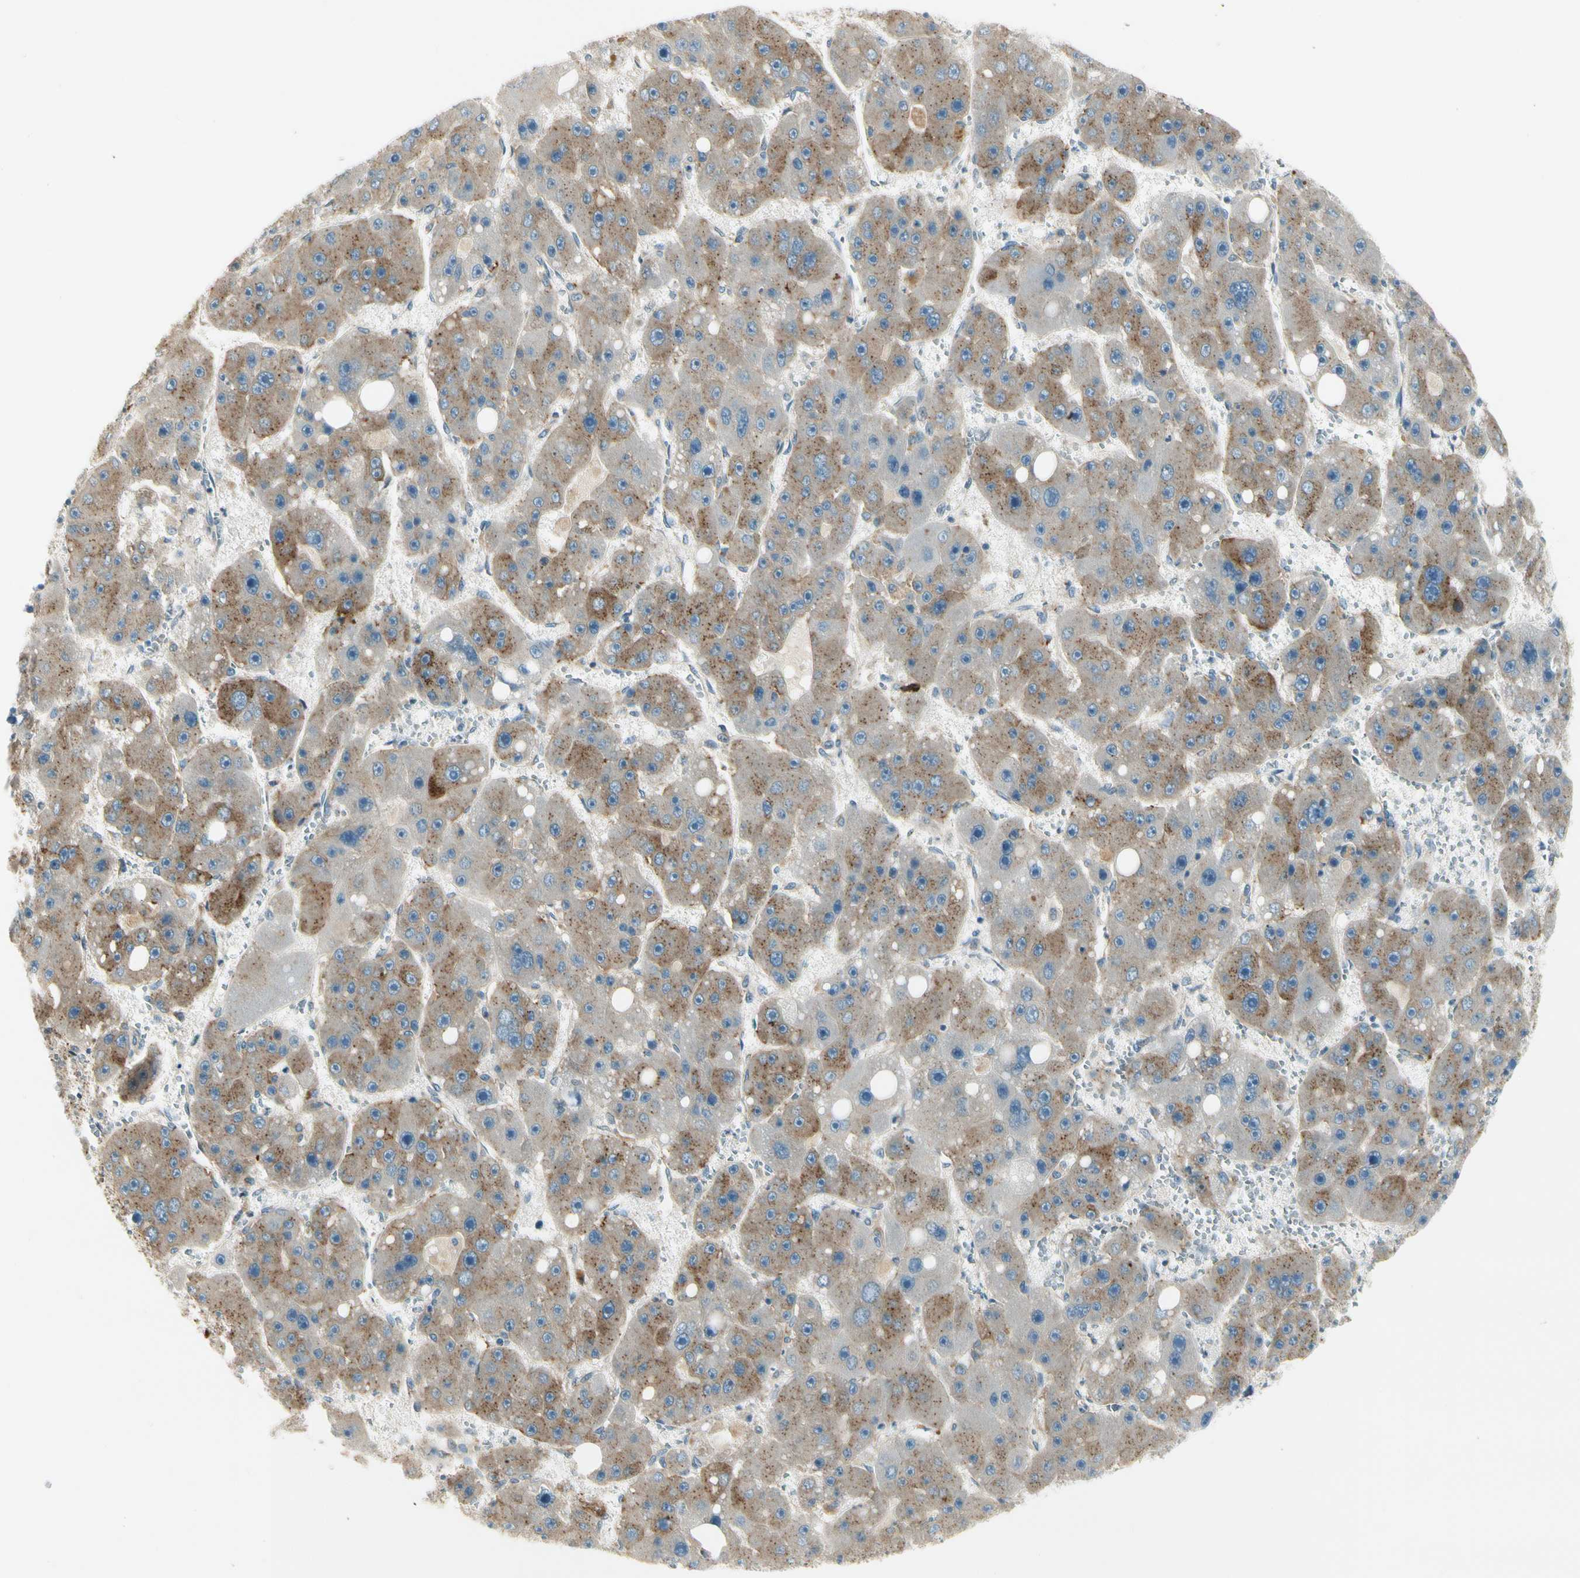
{"staining": {"intensity": "moderate", "quantity": "25%-75%", "location": "cytoplasmic/membranous"}, "tissue": "liver cancer", "cell_type": "Tumor cells", "image_type": "cancer", "snomed": [{"axis": "morphology", "description": "Carcinoma, Hepatocellular, NOS"}, {"axis": "topography", "description": "Liver"}], "caption": "Protein expression analysis of human hepatocellular carcinoma (liver) reveals moderate cytoplasmic/membranous positivity in about 25%-75% of tumor cells. The protein is shown in brown color, while the nuclei are stained blue.", "gene": "MANSC1", "patient": {"sex": "female", "age": 61}}